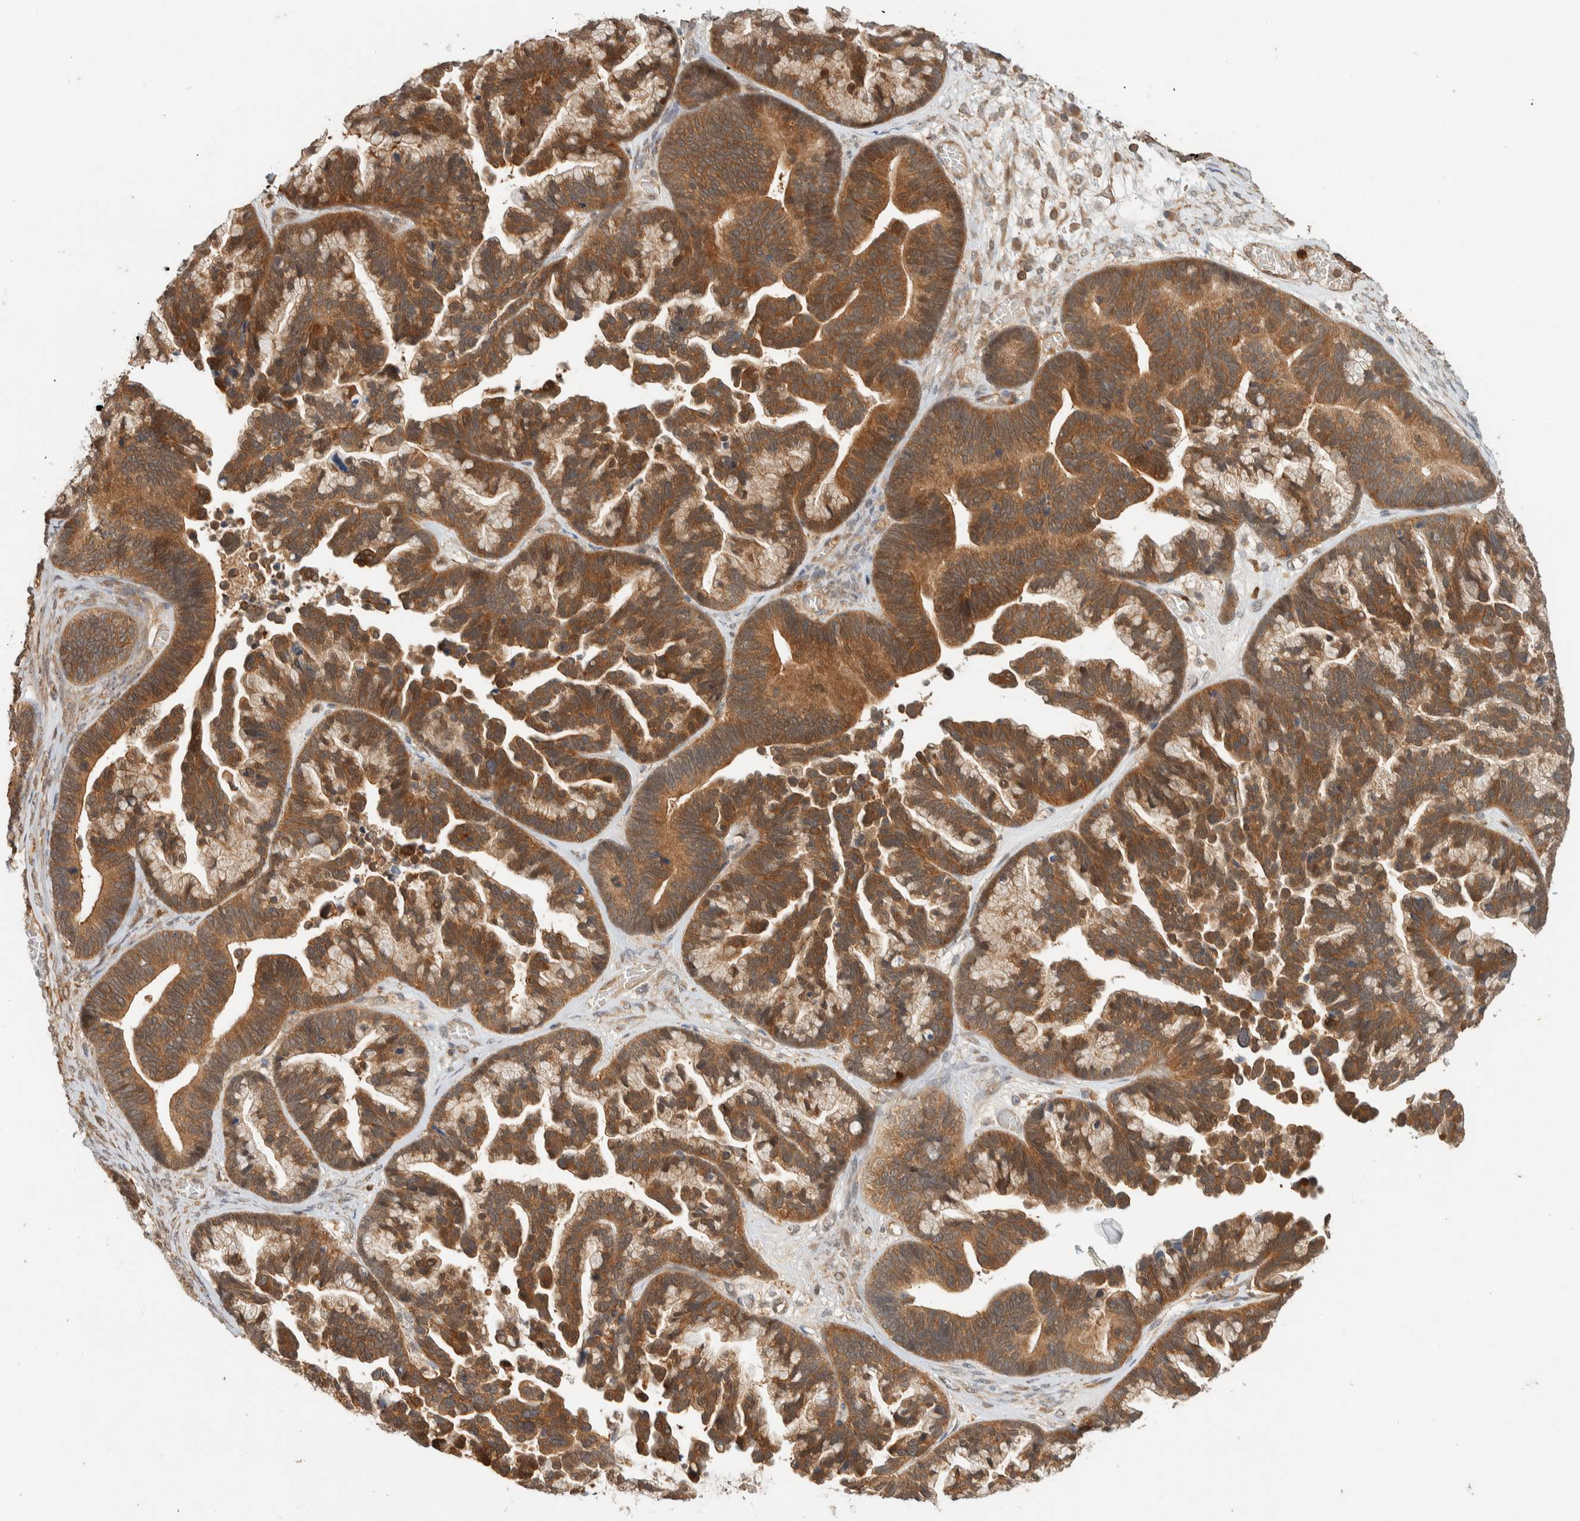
{"staining": {"intensity": "moderate", "quantity": ">75%", "location": "cytoplasmic/membranous"}, "tissue": "ovarian cancer", "cell_type": "Tumor cells", "image_type": "cancer", "snomed": [{"axis": "morphology", "description": "Cystadenocarcinoma, serous, NOS"}, {"axis": "topography", "description": "Ovary"}], "caption": "Tumor cells exhibit moderate cytoplasmic/membranous staining in about >75% of cells in ovarian cancer (serous cystadenocarcinoma). The protein is stained brown, and the nuclei are stained in blue (DAB IHC with brightfield microscopy, high magnification).", "gene": "ADSS2", "patient": {"sex": "female", "age": 56}}